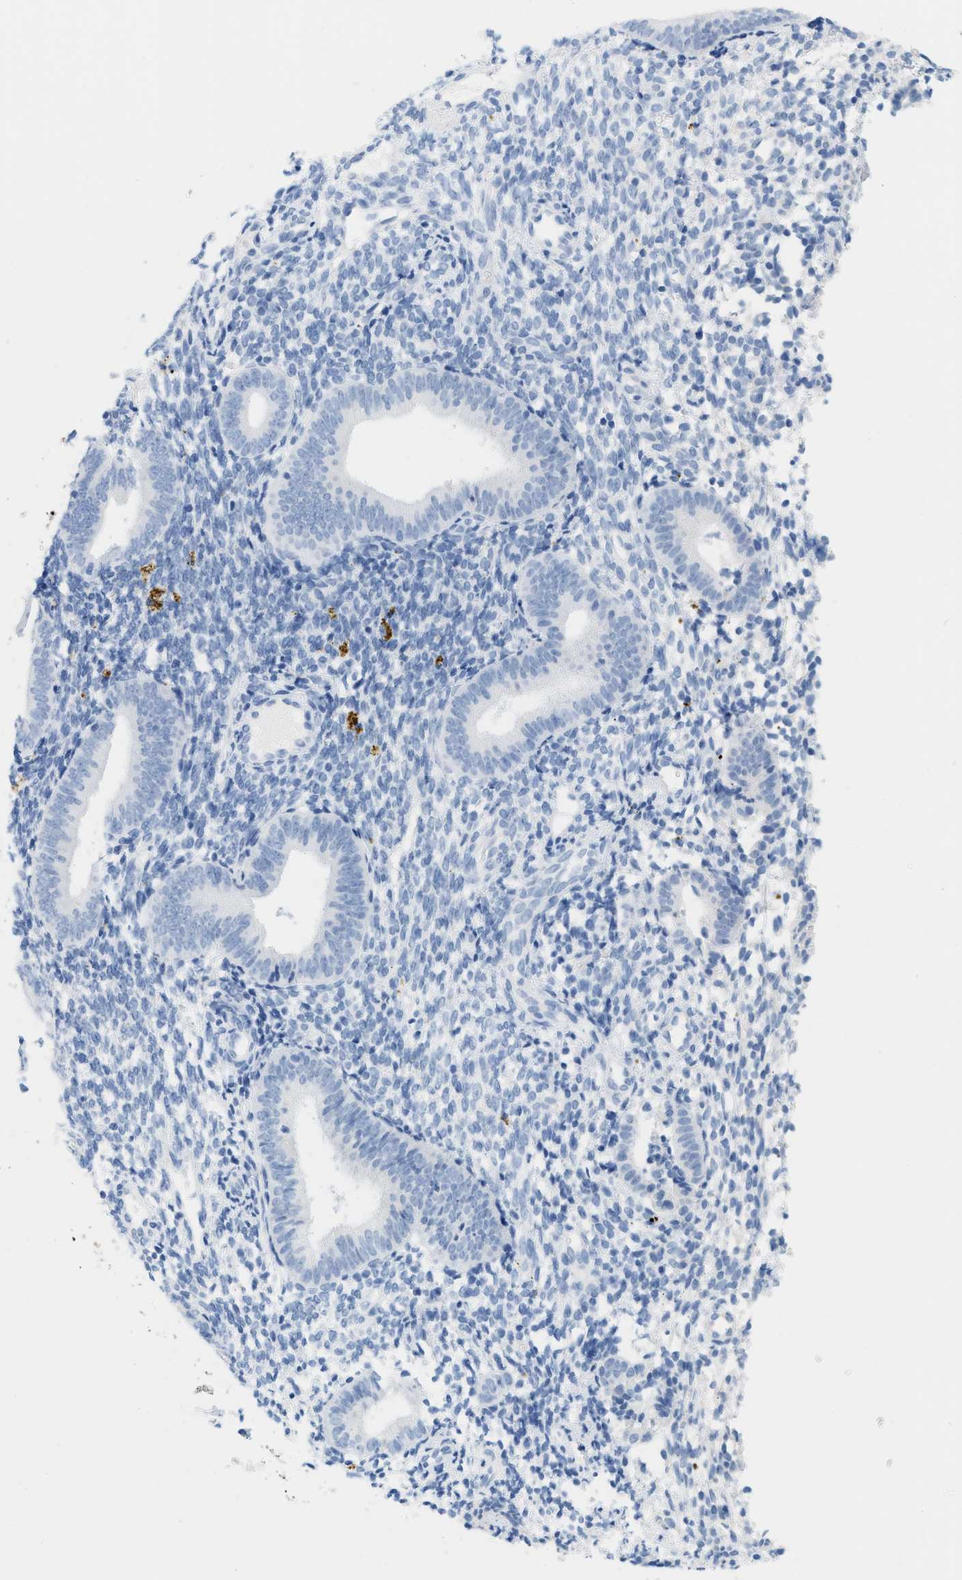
{"staining": {"intensity": "negative", "quantity": "none", "location": "none"}, "tissue": "endometrium", "cell_type": "Cells in endometrial stroma", "image_type": "normal", "snomed": [{"axis": "morphology", "description": "Normal tissue, NOS"}, {"axis": "topography", "description": "Uterus"}, {"axis": "topography", "description": "Endometrium"}], "caption": "Immunohistochemistry (IHC) histopathology image of unremarkable endometrium: endometrium stained with DAB displays no significant protein expression in cells in endometrial stroma.", "gene": "PAPPA", "patient": {"sex": "female", "age": 33}}